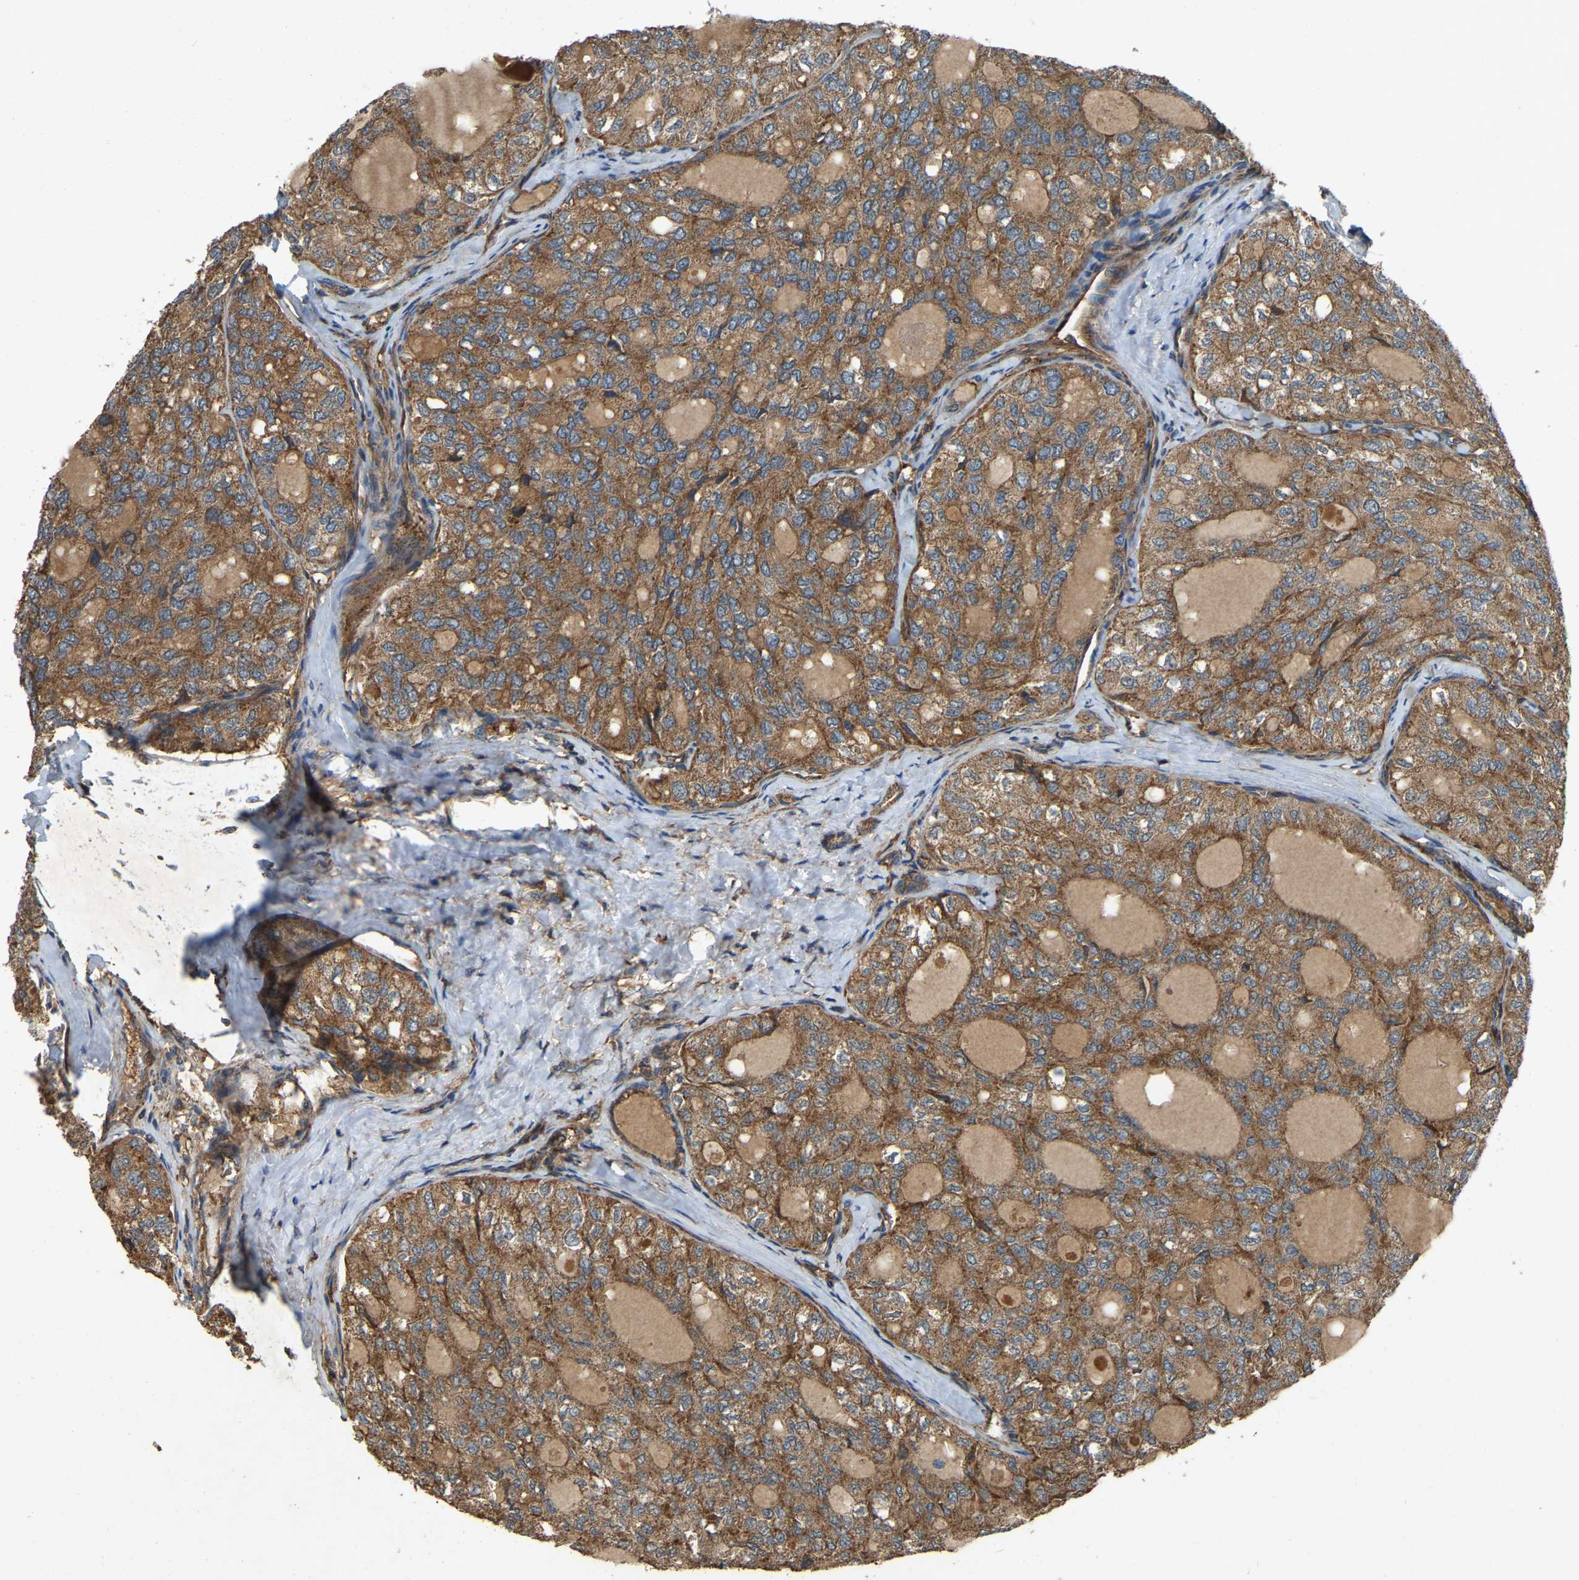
{"staining": {"intensity": "moderate", "quantity": ">75%", "location": "cytoplasmic/membranous"}, "tissue": "thyroid cancer", "cell_type": "Tumor cells", "image_type": "cancer", "snomed": [{"axis": "morphology", "description": "Follicular adenoma carcinoma, NOS"}, {"axis": "topography", "description": "Thyroid gland"}], "caption": "Protein staining of thyroid follicular adenoma carcinoma tissue reveals moderate cytoplasmic/membranous positivity in about >75% of tumor cells. The protein of interest is stained brown, and the nuclei are stained in blue (DAB (3,3'-diaminobenzidine) IHC with brightfield microscopy, high magnification).", "gene": "SAMD9L", "patient": {"sex": "male", "age": 75}}